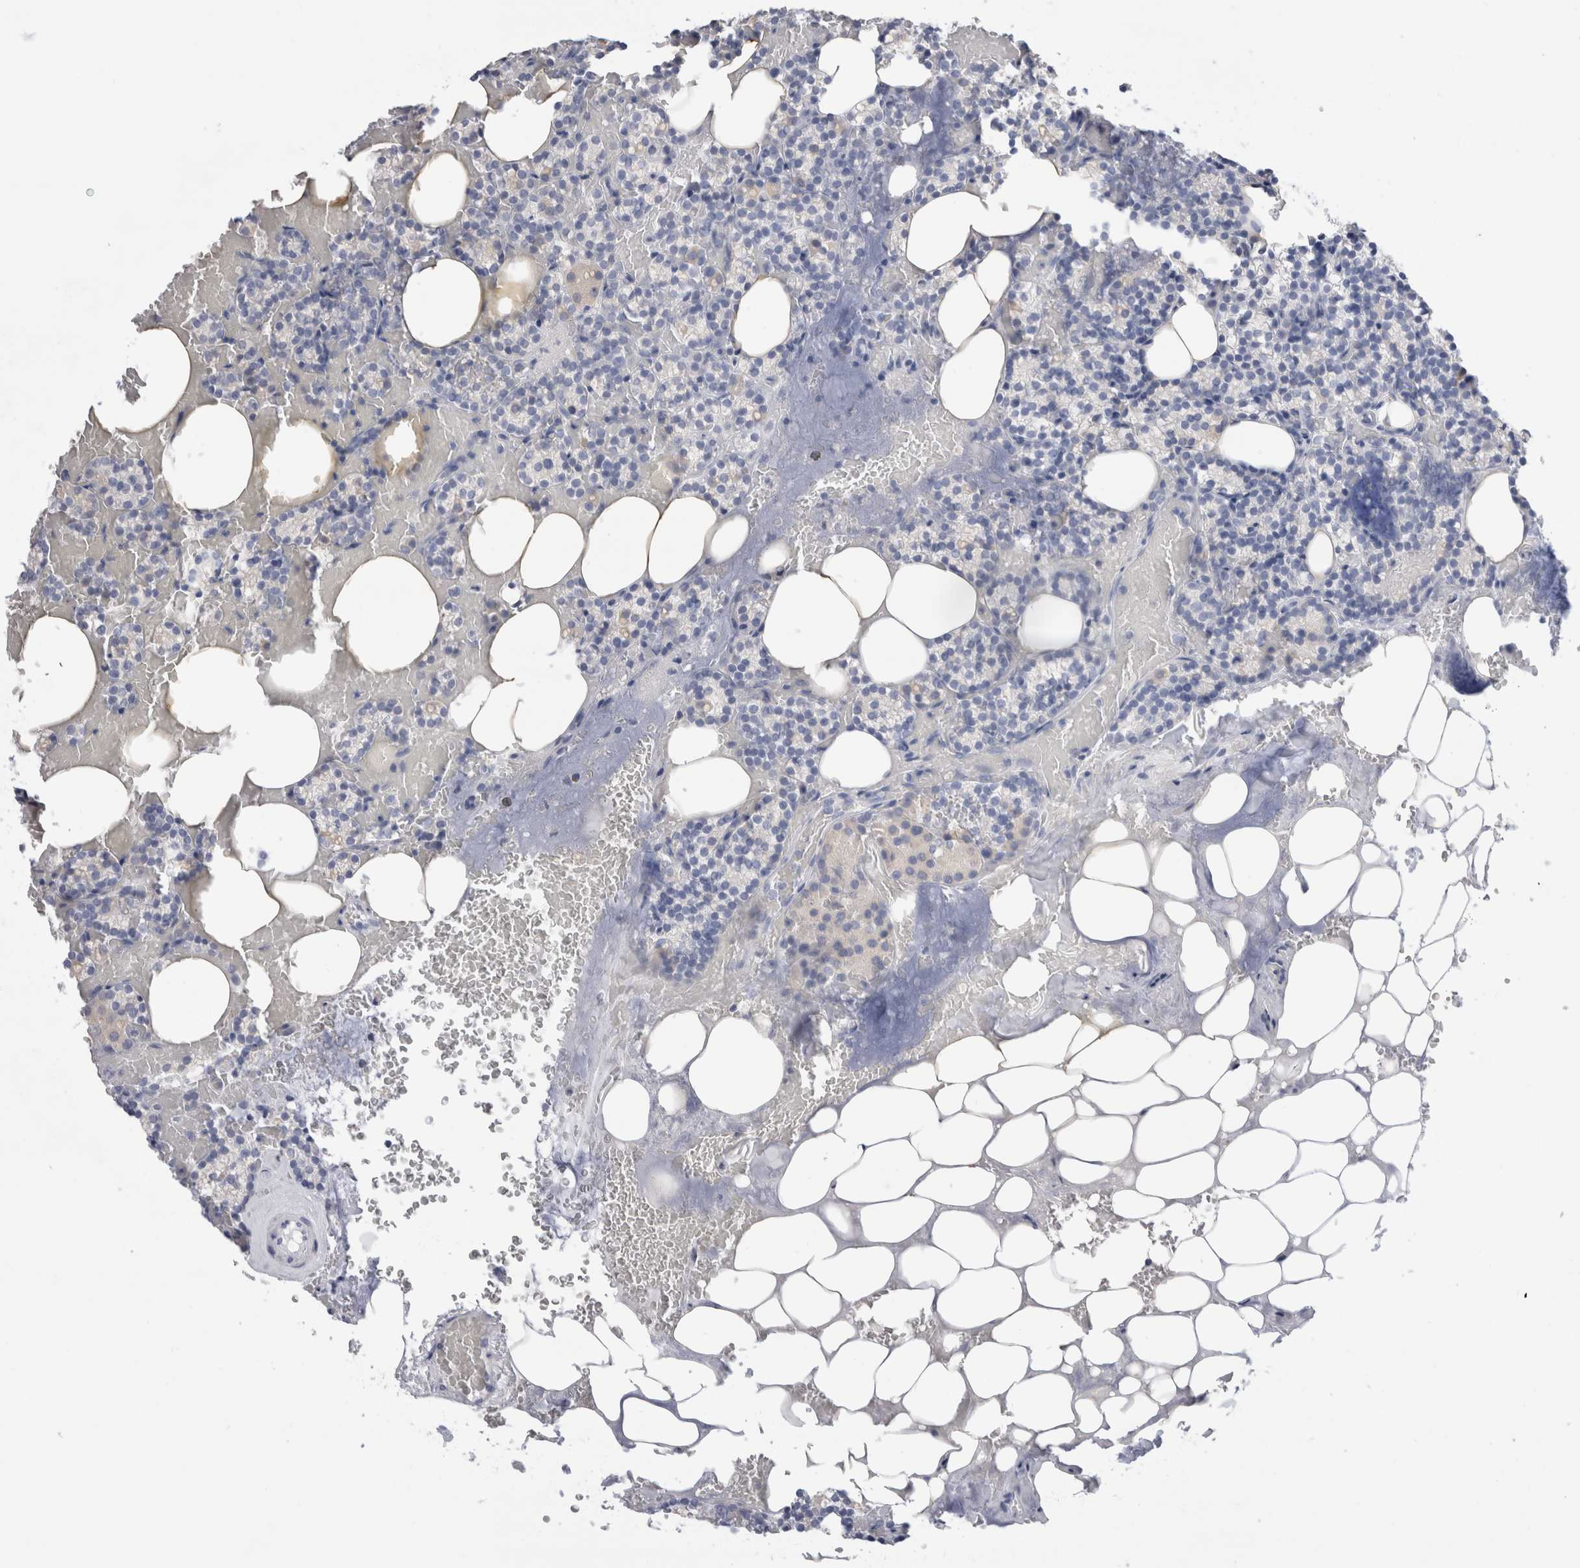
{"staining": {"intensity": "weak", "quantity": "<25%", "location": "cytoplasmic/membranous"}, "tissue": "parathyroid gland", "cell_type": "Glandular cells", "image_type": "normal", "snomed": [{"axis": "morphology", "description": "Normal tissue, NOS"}, {"axis": "topography", "description": "Parathyroid gland"}], "caption": "The micrograph demonstrates no staining of glandular cells in unremarkable parathyroid gland.", "gene": "SLC22A12", "patient": {"sex": "female", "age": 78}}